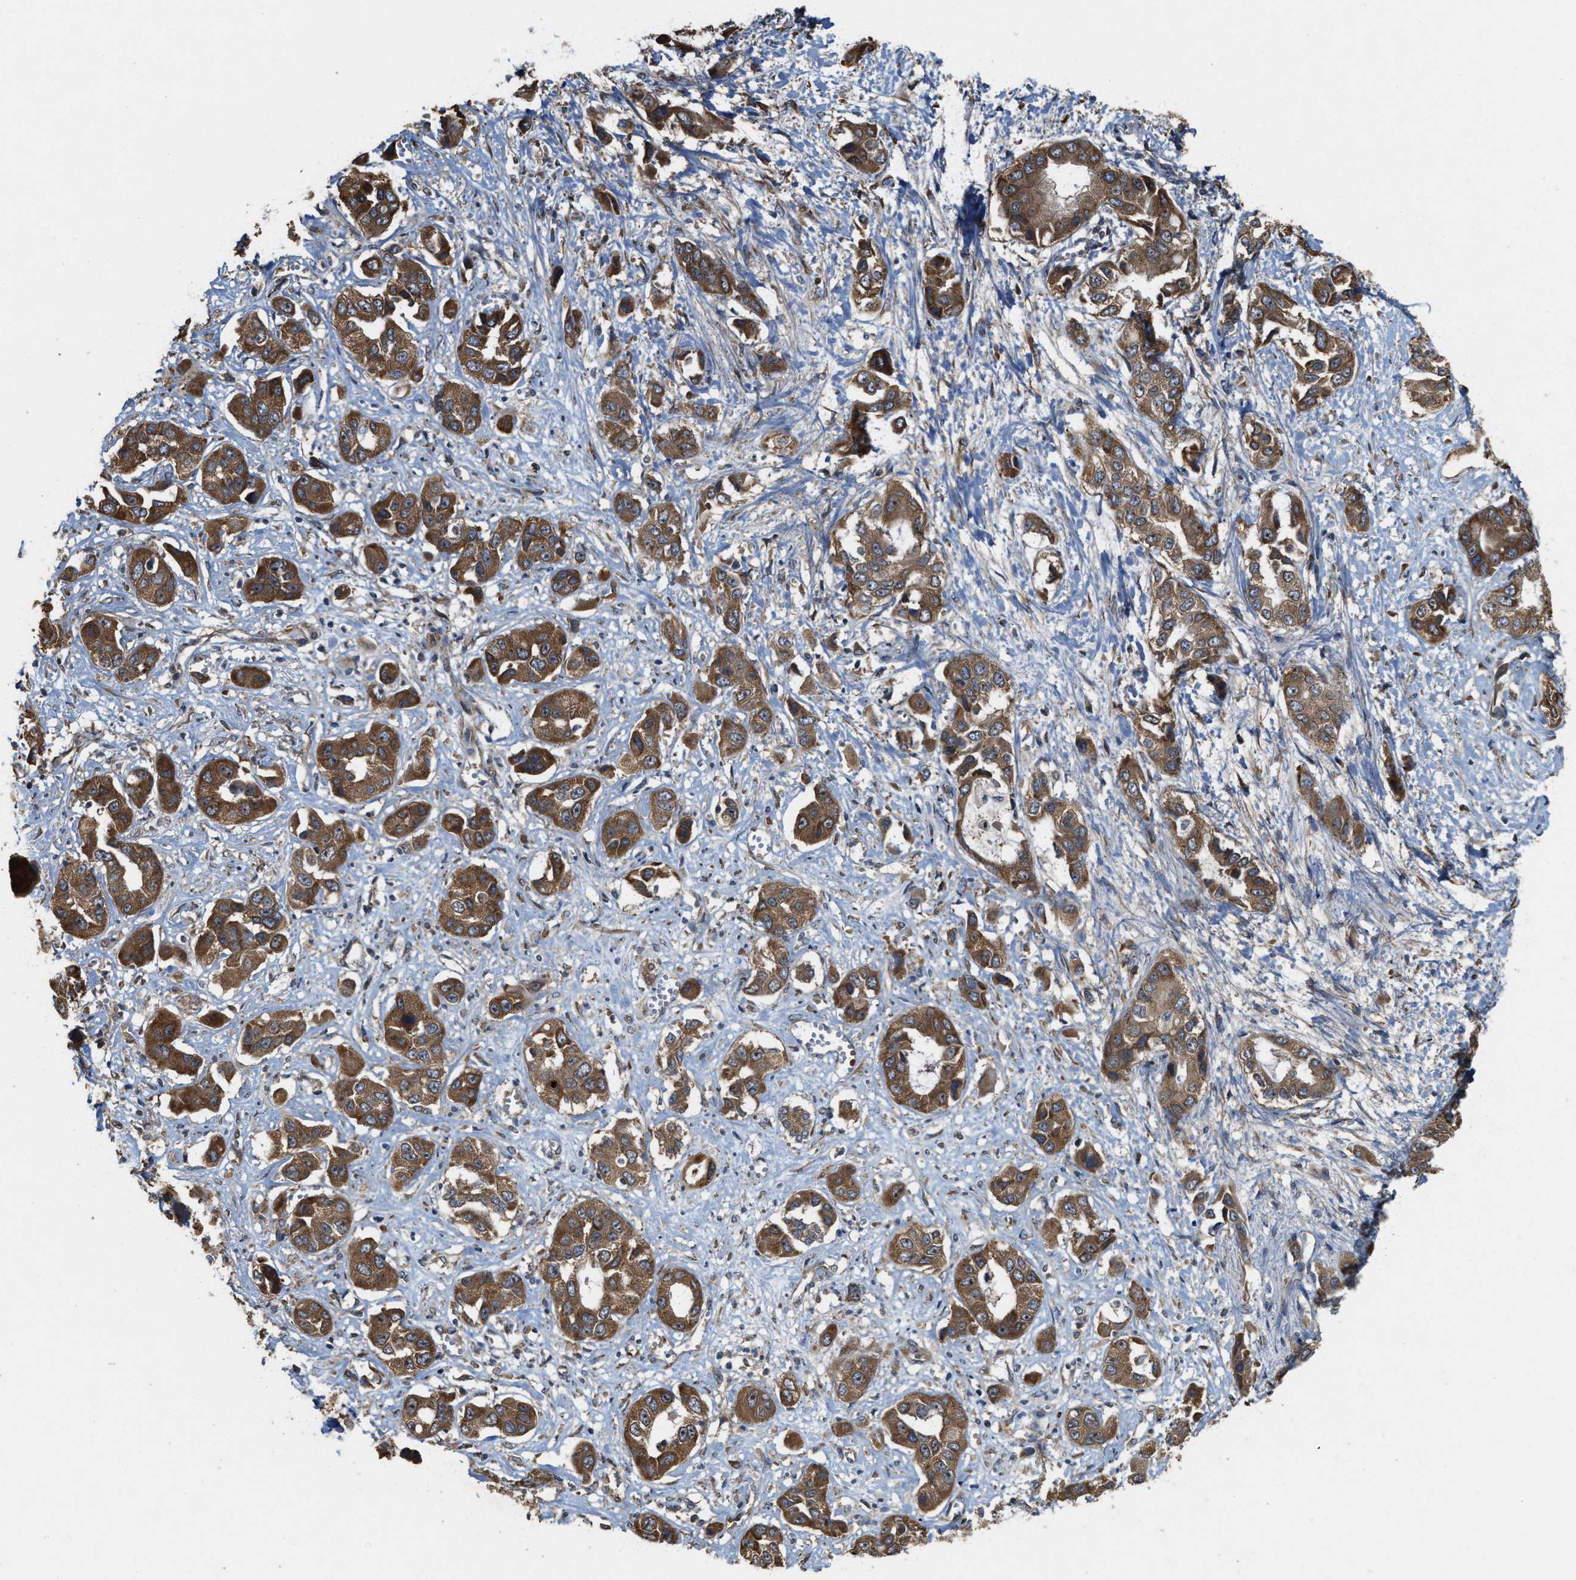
{"staining": {"intensity": "moderate", "quantity": ">75%", "location": "cytoplasmic/membranous"}, "tissue": "liver cancer", "cell_type": "Tumor cells", "image_type": "cancer", "snomed": [{"axis": "morphology", "description": "Cholangiocarcinoma"}, {"axis": "topography", "description": "Liver"}], "caption": "Liver cholangiocarcinoma stained for a protein reveals moderate cytoplasmic/membranous positivity in tumor cells.", "gene": "ARHGEF5", "patient": {"sex": "female", "age": 52}}